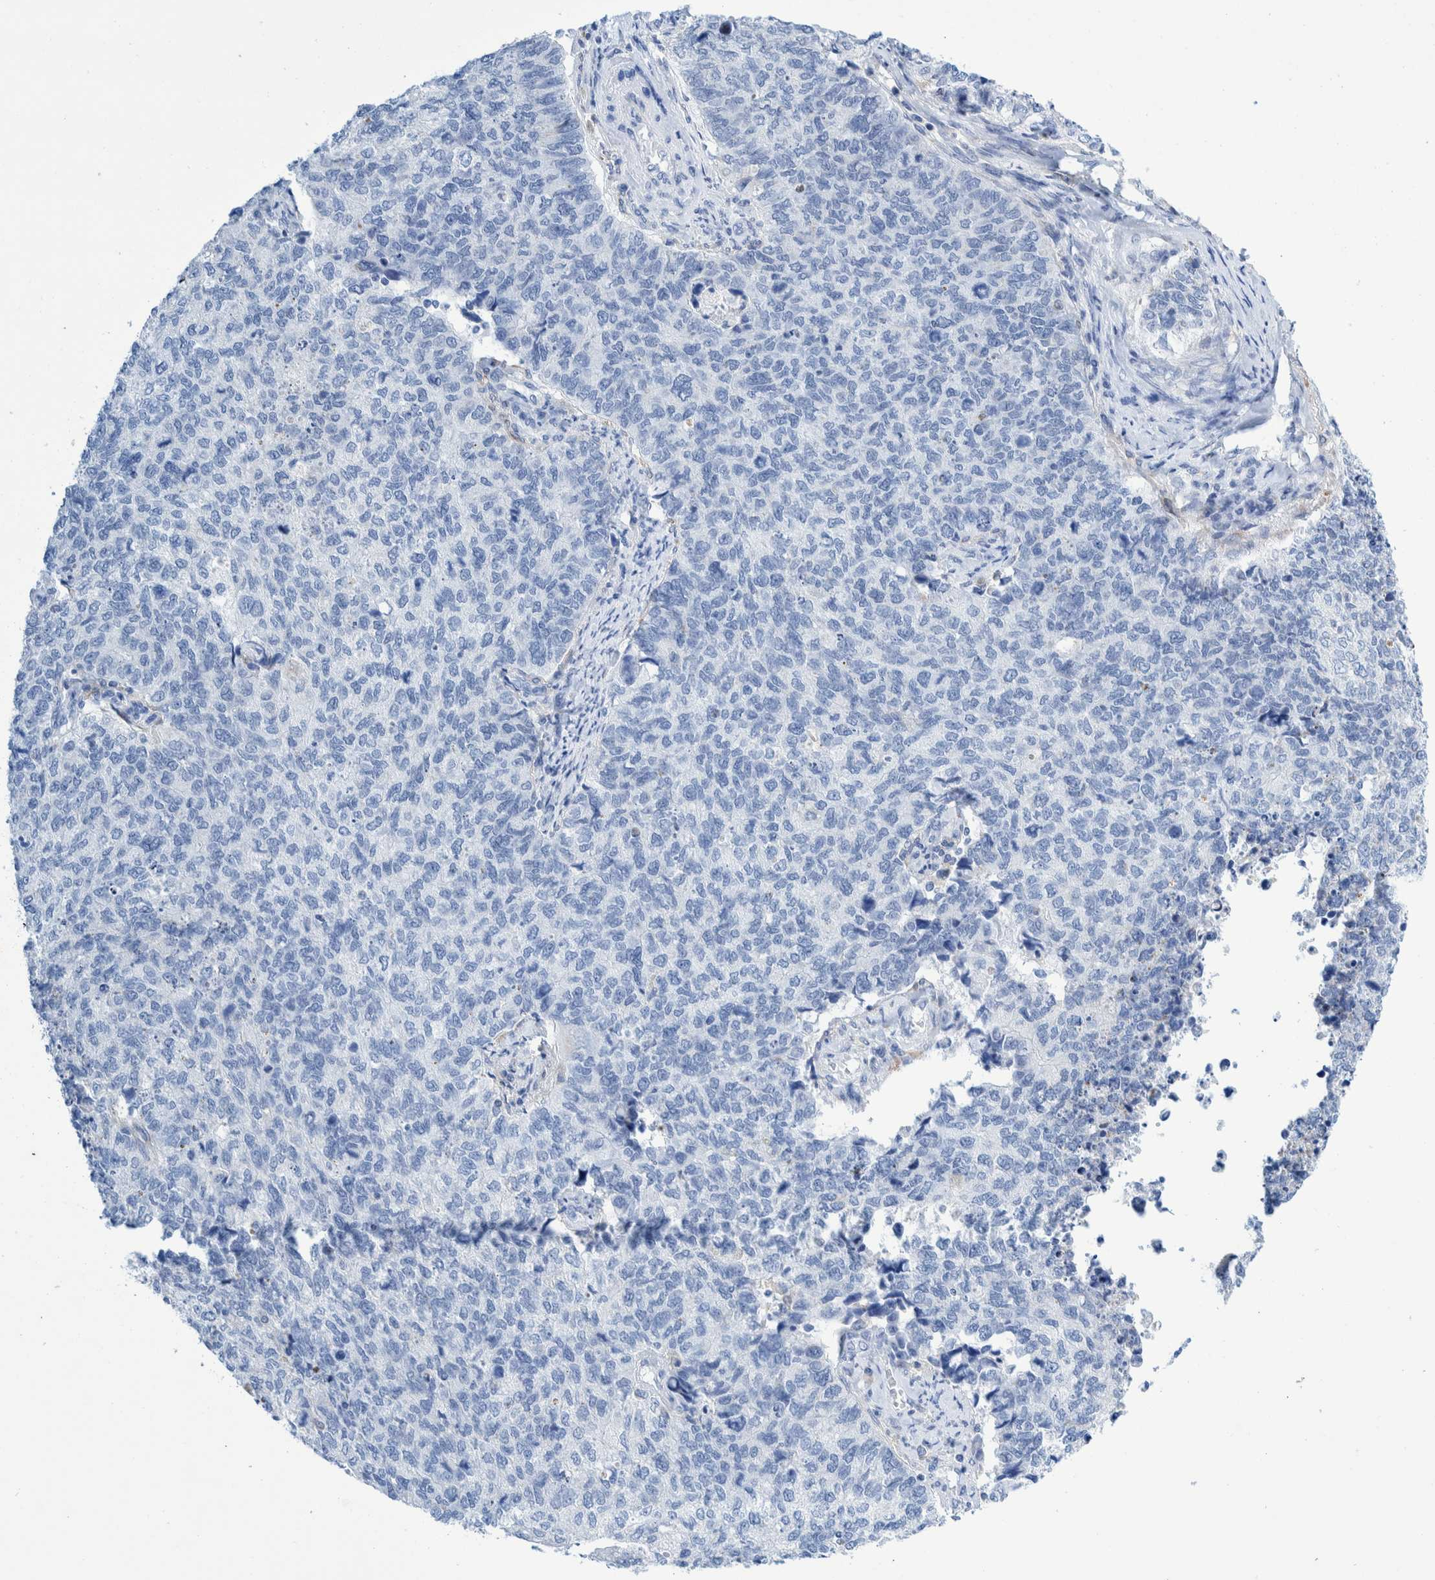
{"staining": {"intensity": "negative", "quantity": "none", "location": "none"}, "tissue": "cervical cancer", "cell_type": "Tumor cells", "image_type": "cancer", "snomed": [{"axis": "morphology", "description": "Squamous cell carcinoma, NOS"}, {"axis": "topography", "description": "Cervix"}], "caption": "This is a micrograph of IHC staining of cervical squamous cell carcinoma, which shows no staining in tumor cells.", "gene": "KRT14", "patient": {"sex": "female", "age": 63}}